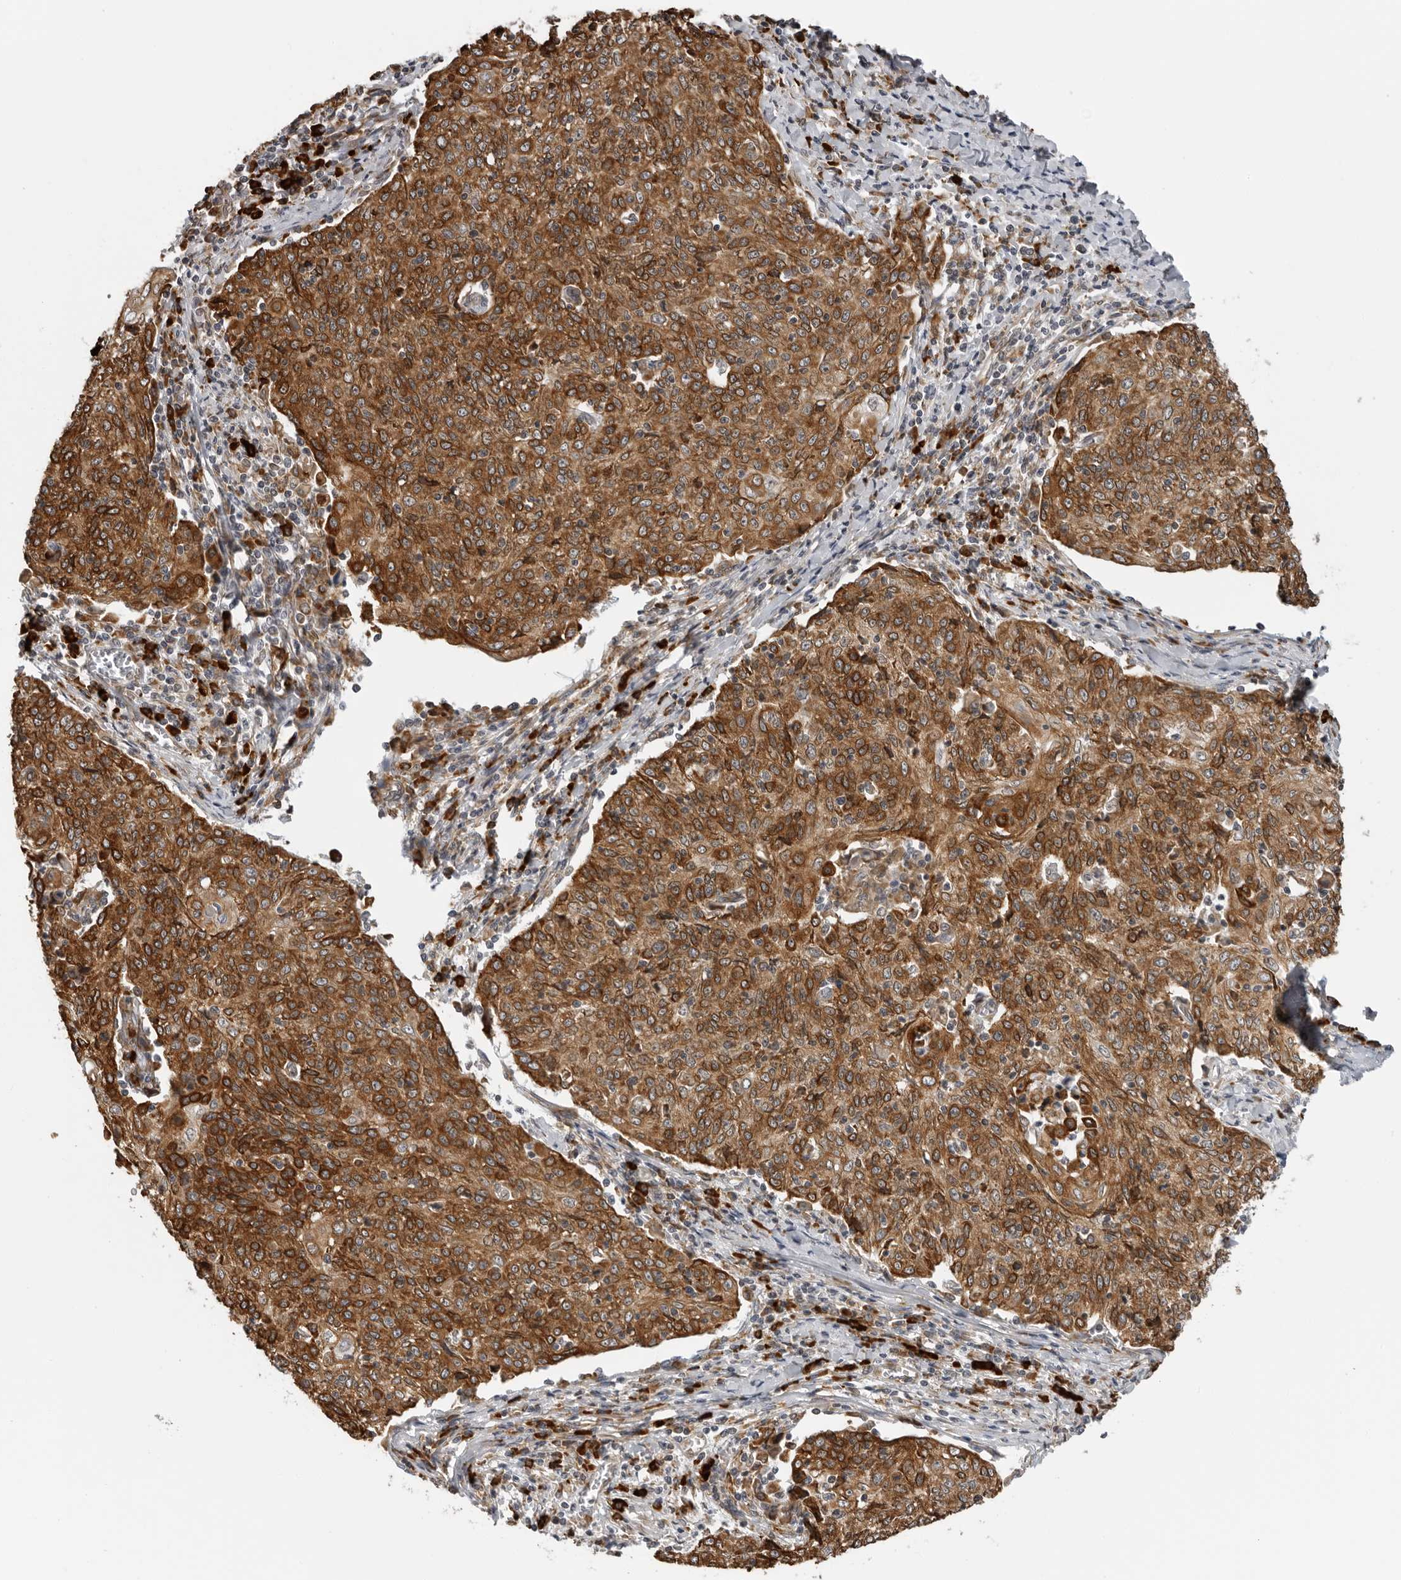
{"staining": {"intensity": "strong", "quantity": ">75%", "location": "cytoplasmic/membranous"}, "tissue": "cervical cancer", "cell_type": "Tumor cells", "image_type": "cancer", "snomed": [{"axis": "morphology", "description": "Squamous cell carcinoma, NOS"}, {"axis": "topography", "description": "Cervix"}], "caption": "About >75% of tumor cells in cervical squamous cell carcinoma demonstrate strong cytoplasmic/membranous protein staining as visualized by brown immunohistochemical staining.", "gene": "ALPK2", "patient": {"sex": "female", "age": 48}}